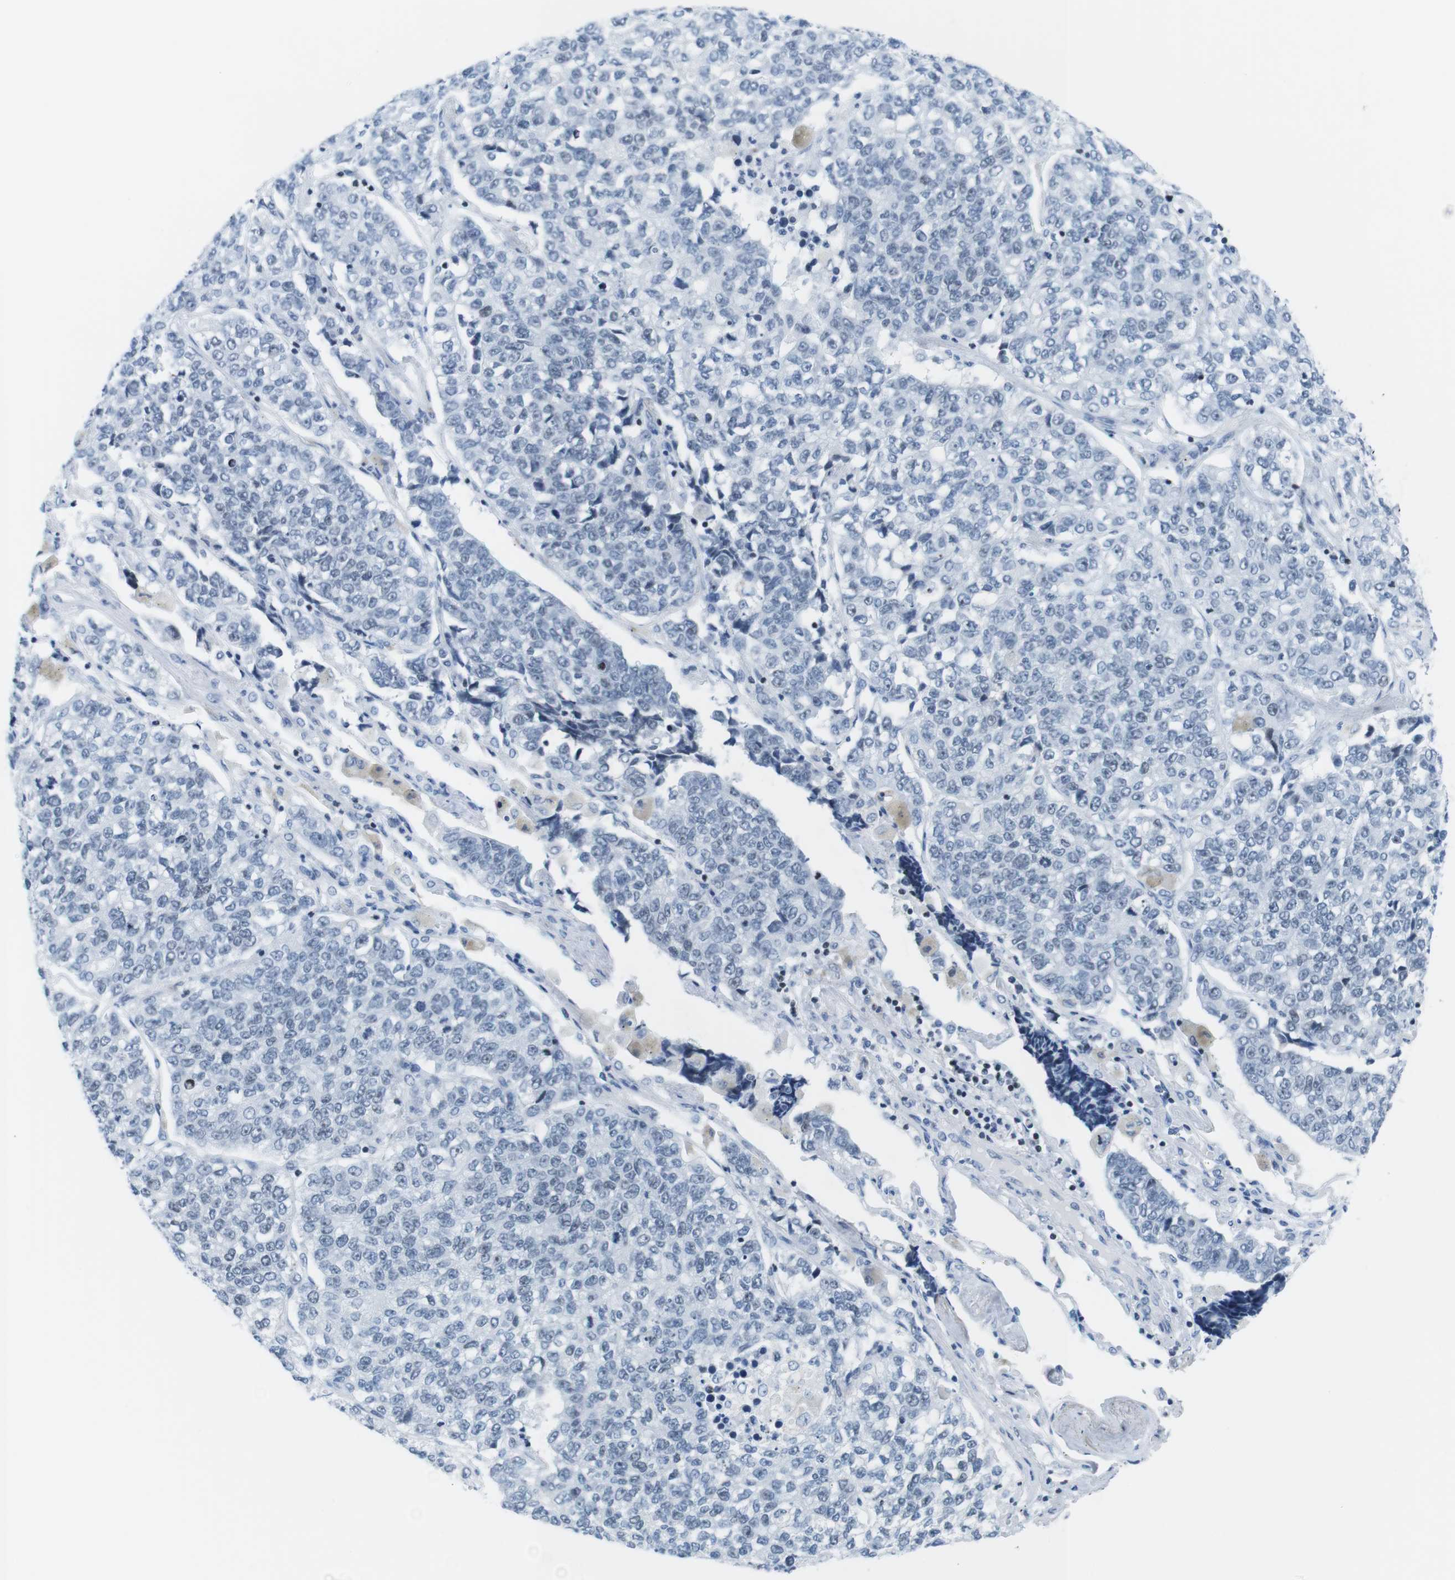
{"staining": {"intensity": "negative", "quantity": "none", "location": "none"}, "tissue": "lung cancer", "cell_type": "Tumor cells", "image_type": "cancer", "snomed": [{"axis": "morphology", "description": "Adenocarcinoma, NOS"}, {"axis": "topography", "description": "Lung"}], "caption": "High magnification brightfield microscopy of lung cancer stained with DAB (brown) and counterstained with hematoxylin (blue): tumor cells show no significant expression. The staining is performed using DAB brown chromogen with nuclei counter-stained in using hematoxylin.", "gene": "NIFK", "patient": {"sex": "male", "age": 49}}